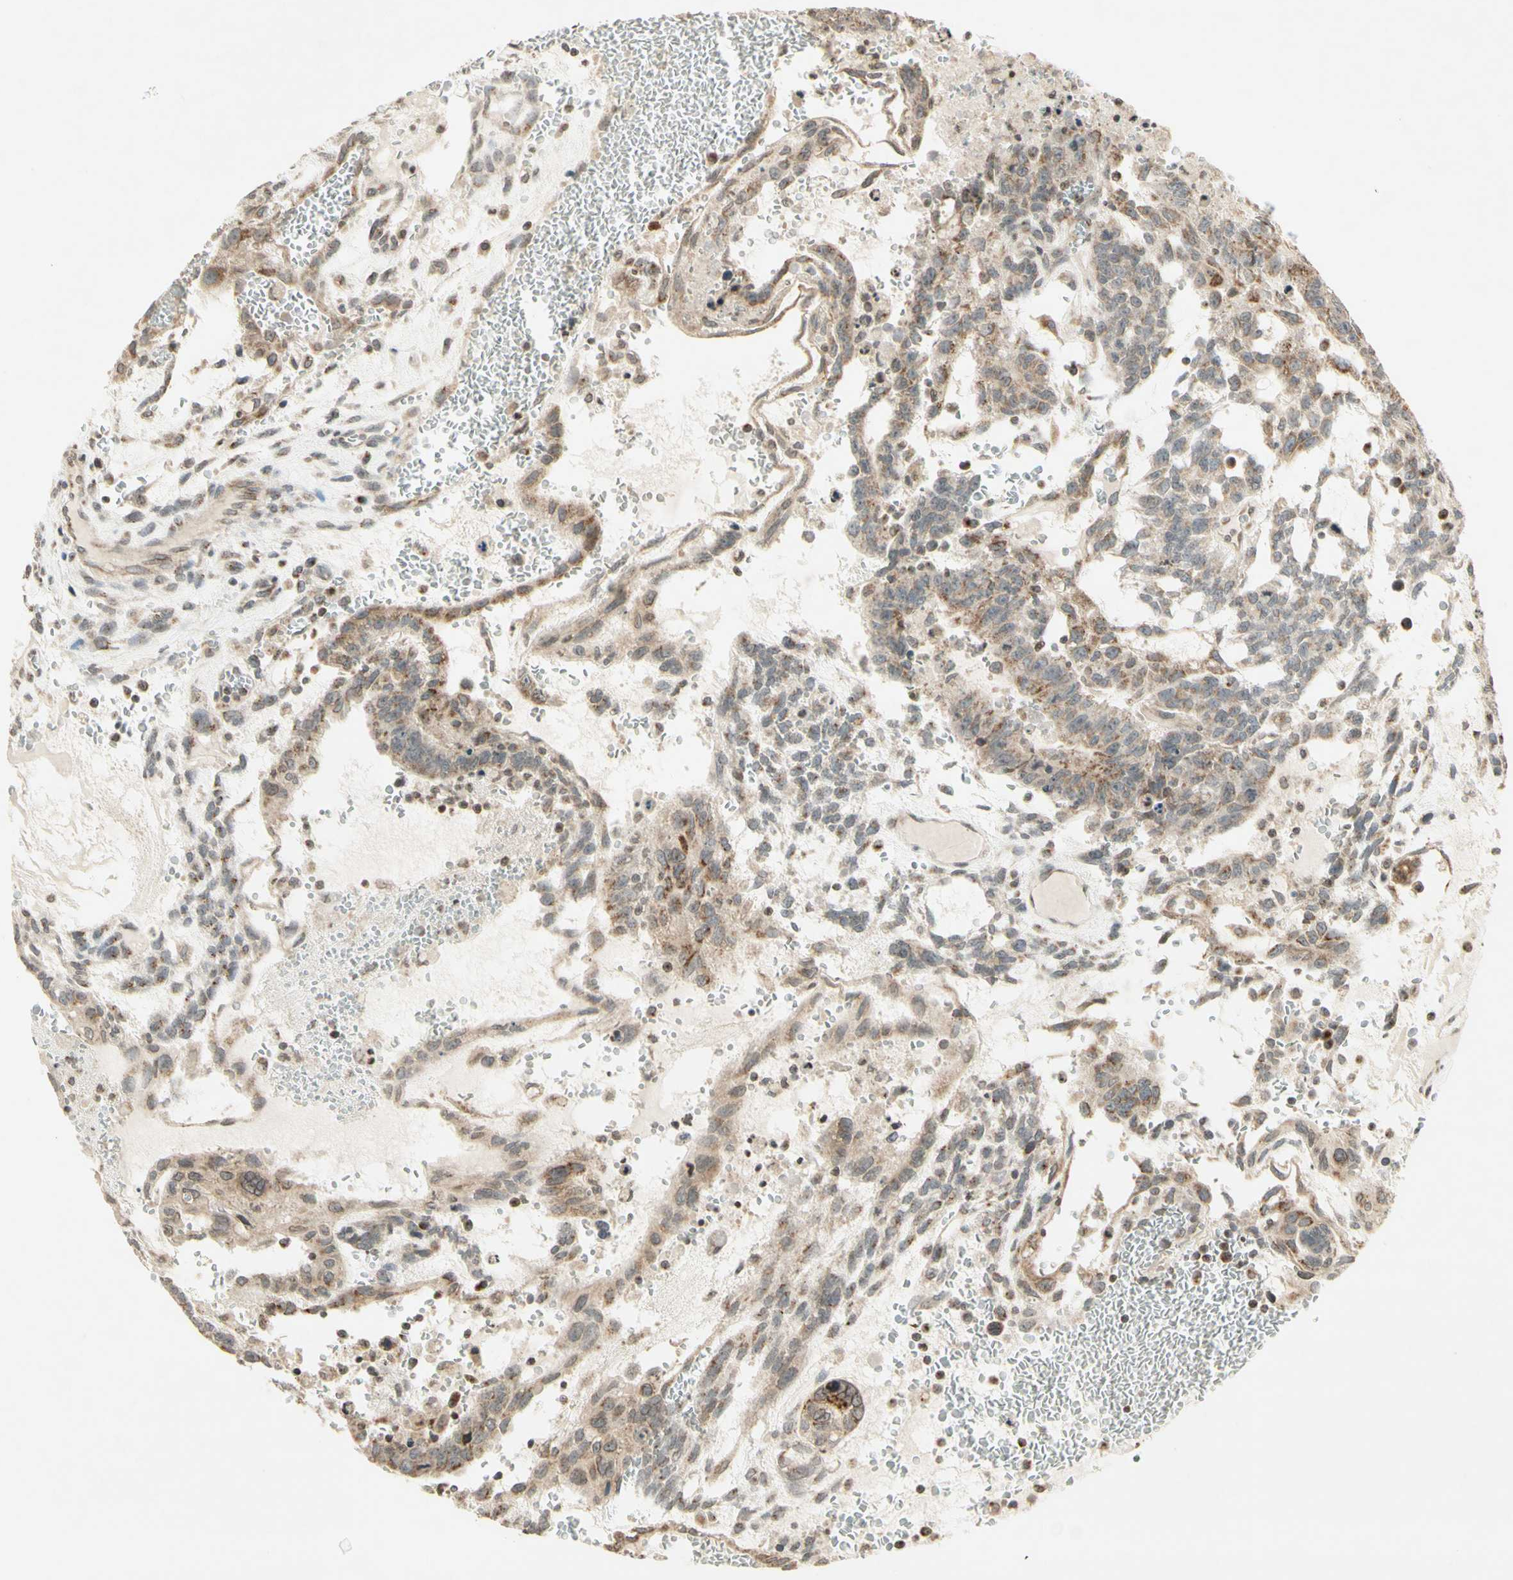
{"staining": {"intensity": "moderate", "quantity": ">75%", "location": "cytoplasmic/membranous"}, "tissue": "testis cancer", "cell_type": "Tumor cells", "image_type": "cancer", "snomed": [{"axis": "morphology", "description": "Seminoma, NOS"}, {"axis": "morphology", "description": "Carcinoma, Embryonal, NOS"}, {"axis": "topography", "description": "Testis"}], "caption": "Embryonal carcinoma (testis) was stained to show a protein in brown. There is medium levels of moderate cytoplasmic/membranous staining in about >75% of tumor cells.", "gene": "CCNI", "patient": {"sex": "male", "age": 52}}